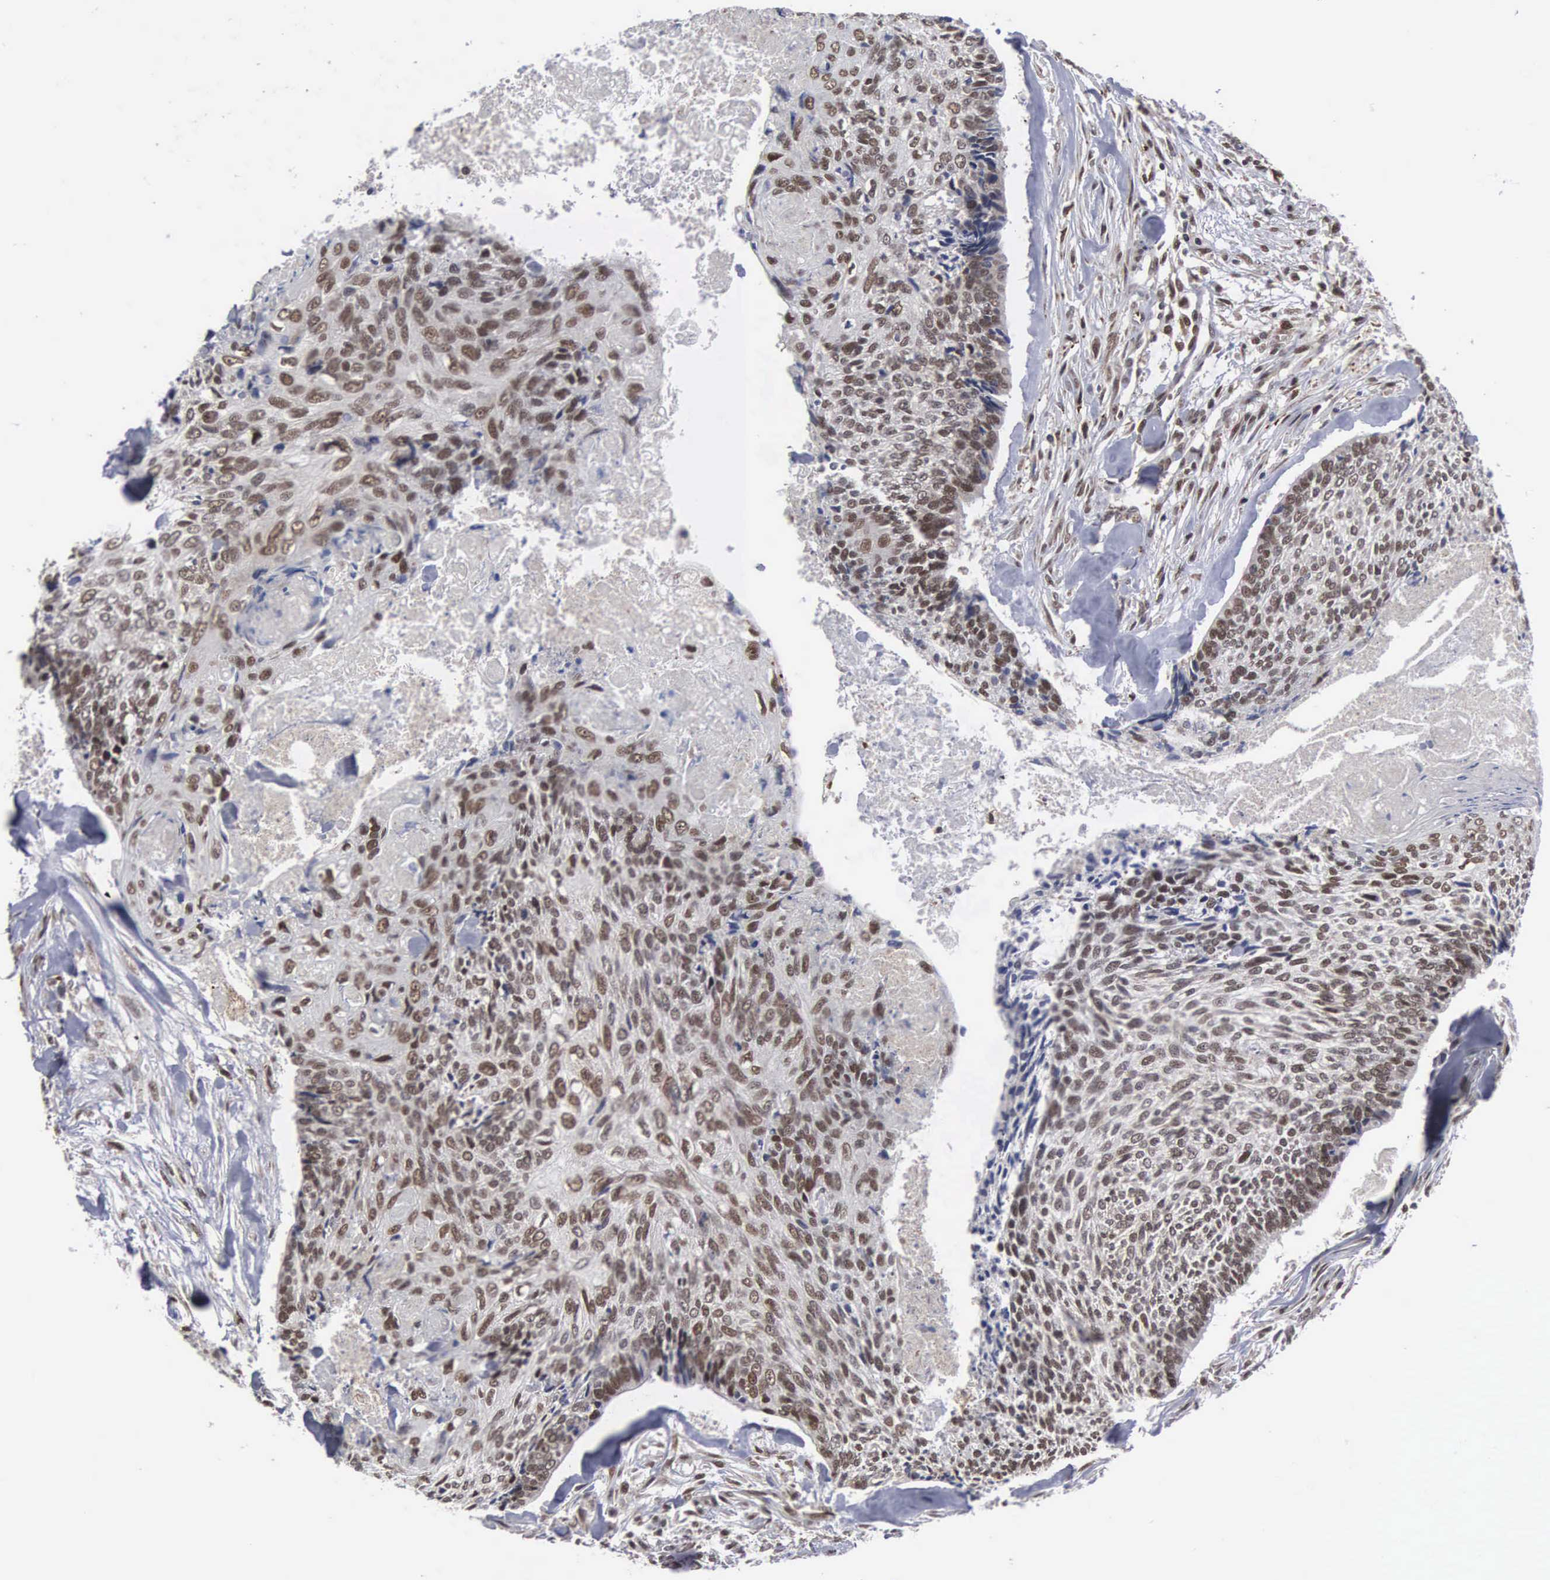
{"staining": {"intensity": "moderate", "quantity": ">75%", "location": "nuclear"}, "tissue": "head and neck cancer", "cell_type": "Tumor cells", "image_type": "cancer", "snomed": [{"axis": "morphology", "description": "Squamous cell carcinoma, NOS"}, {"axis": "topography", "description": "Salivary gland"}, {"axis": "topography", "description": "Head-Neck"}], "caption": "A photomicrograph showing moderate nuclear positivity in about >75% of tumor cells in head and neck cancer, as visualized by brown immunohistochemical staining.", "gene": "TRMT5", "patient": {"sex": "male", "age": 70}}